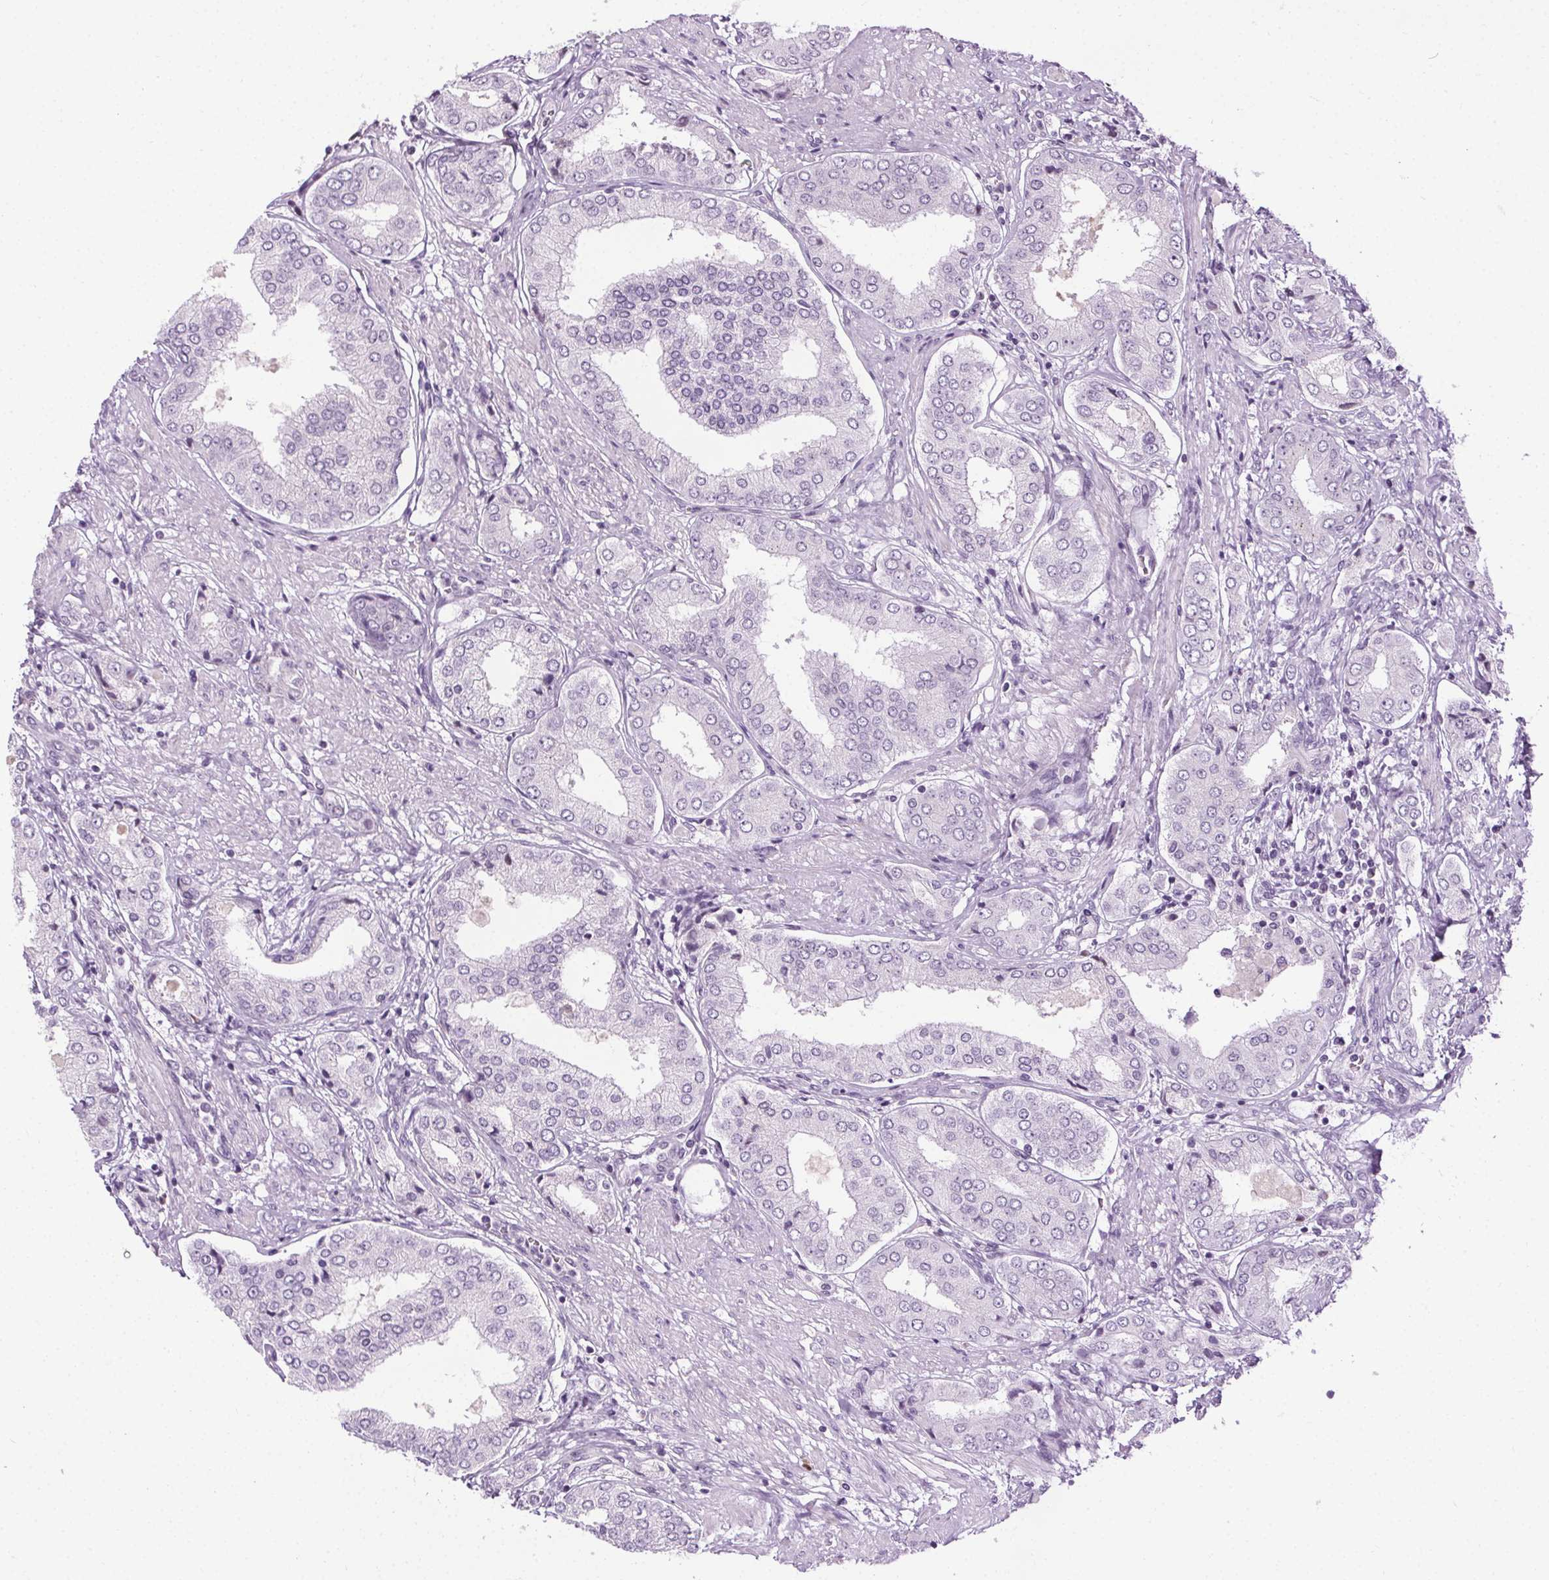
{"staining": {"intensity": "negative", "quantity": "none", "location": "none"}, "tissue": "prostate cancer", "cell_type": "Tumor cells", "image_type": "cancer", "snomed": [{"axis": "morphology", "description": "Adenocarcinoma, NOS"}, {"axis": "topography", "description": "Prostate"}], "caption": "Image shows no significant protein positivity in tumor cells of prostate cancer (adenocarcinoma).", "gene": "CEBPA", "patient": {"sex": "male", "age": 63}}